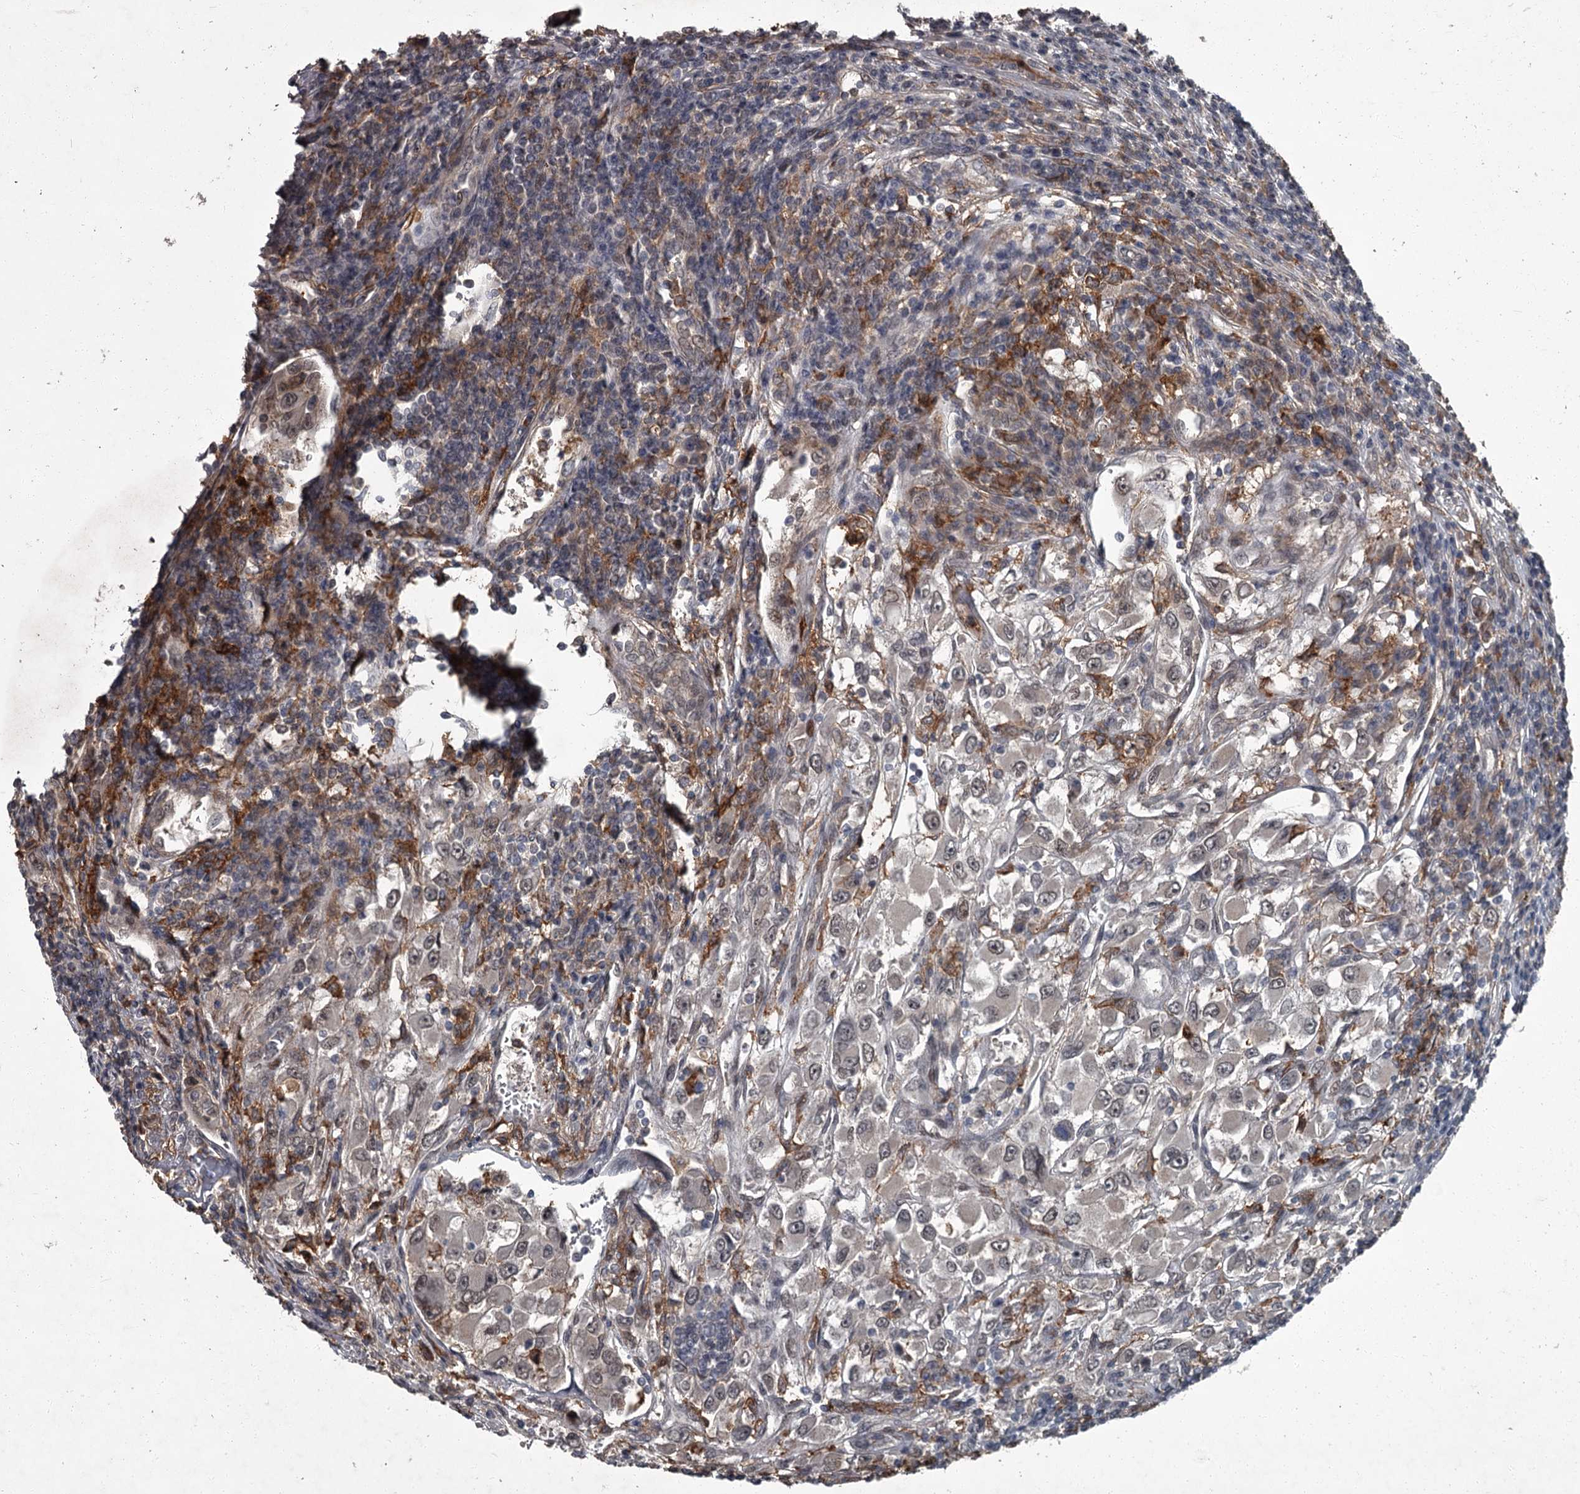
{"staining": {"intensity": "weak", "quantity": "25%-75%", "location": "nuclear"}, "tissue": "renal cancer", "cell_type": "Tumor cells", "image_type": "cancer", "snomed": [{"axis": "morphology", "description": "Adenocarcinoma, NOS"}, {"axis": "topography", "description": "Kidney"}], "caption": "Weak nuclear protein positivity is present in about 25%-75% of tumor cells in renal cancer (adenocarcinoma).", "gene": "FLVCR2", "patient": {"sex": "female", "age": 52}}